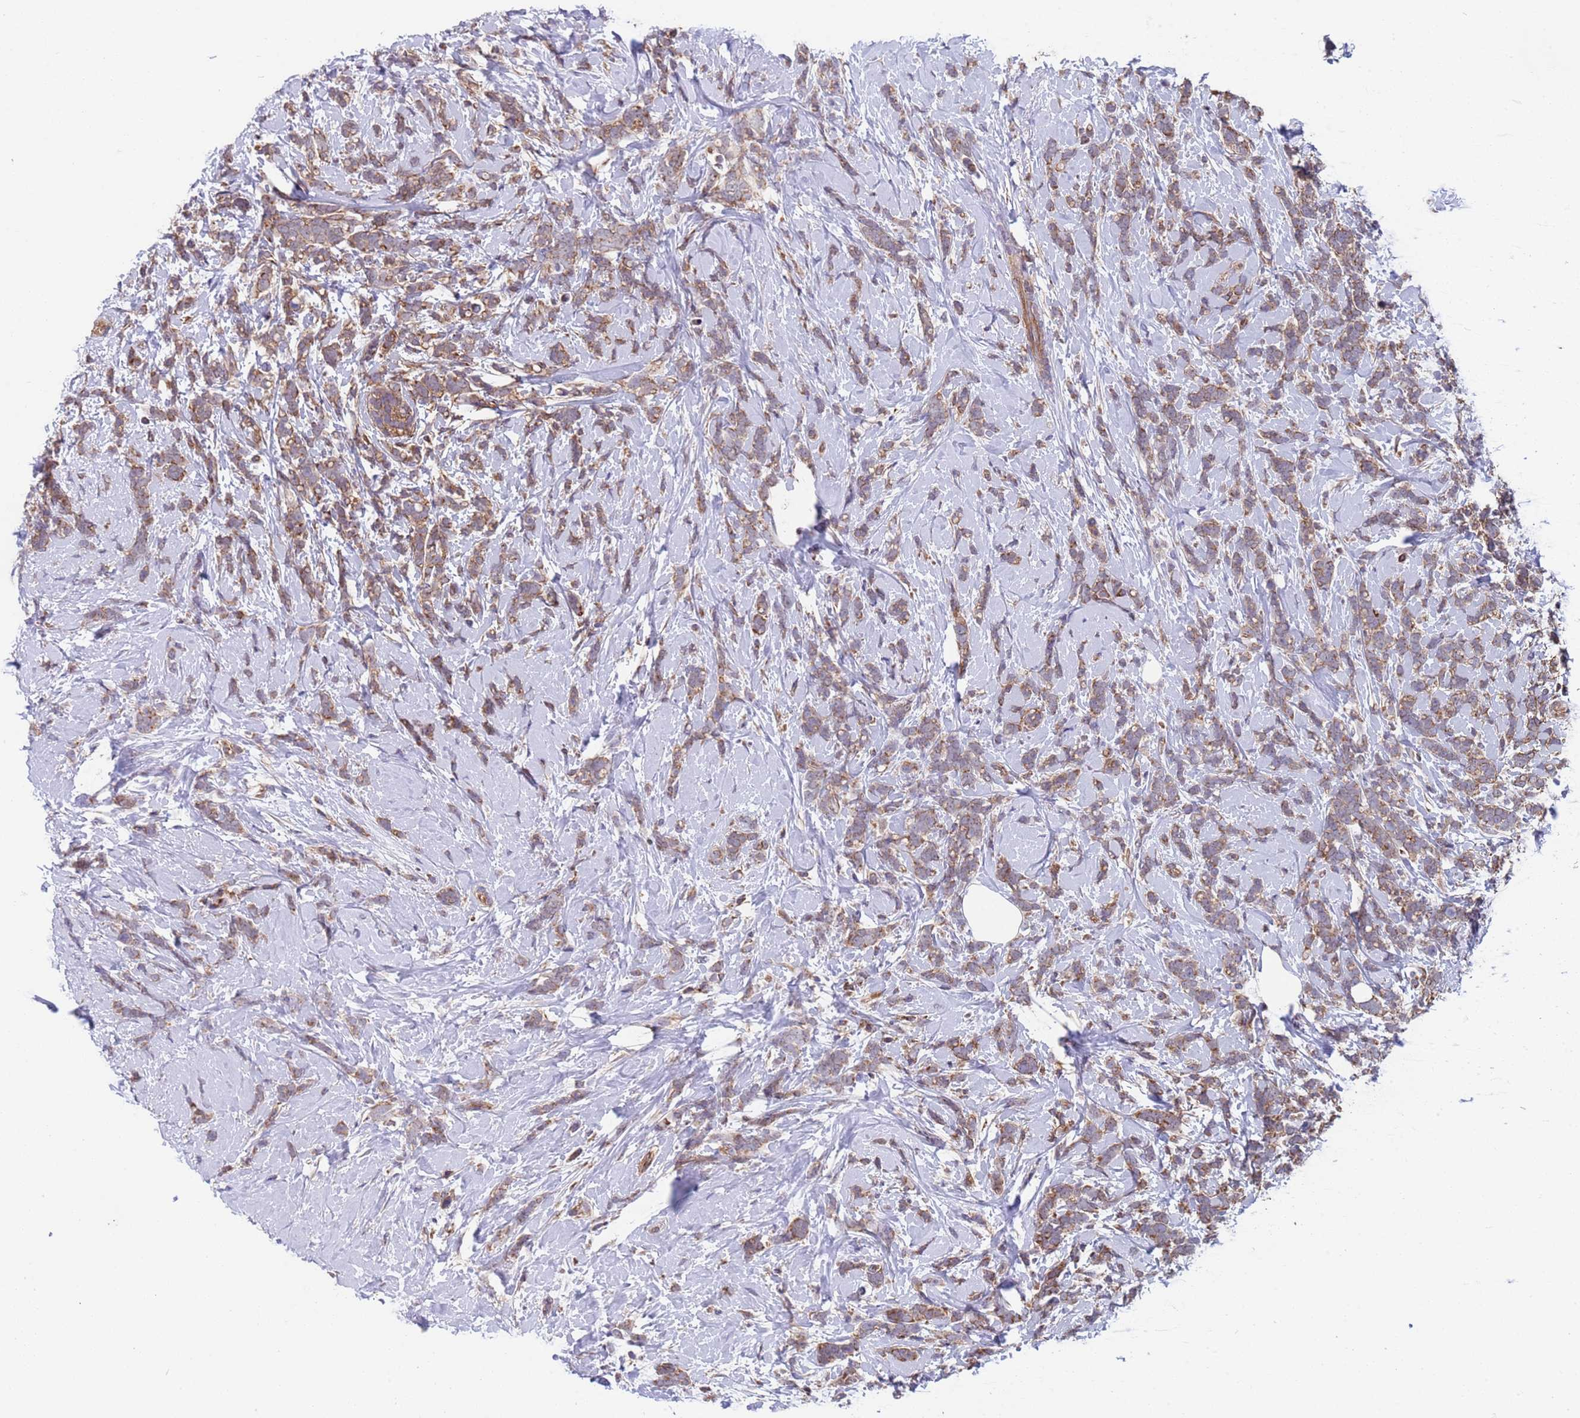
{"staining": {"intensity": "weak", "quantity": ">75%", "location": "cytoplasmic/membranous"}, "tissue": "breast cancer", "cell_type": "Tumor cells", "image_type": "cancer", "snomed": [{"axis": "morphology", "description": "Lobular carcinoma"}, {"axis": "topography", "description": "Breast"}], "caption": "IHC (DAB) staining of breast cancer (lobular carcinoma) shows weak cytoplasmic/membranous protein staining in approximately >75% of tumor cells. The protein of interest is shown in brown color, while the nuclei are stained blue.", "gene": "ACAD8", "patient": {"sex": "female", "age": 58}}